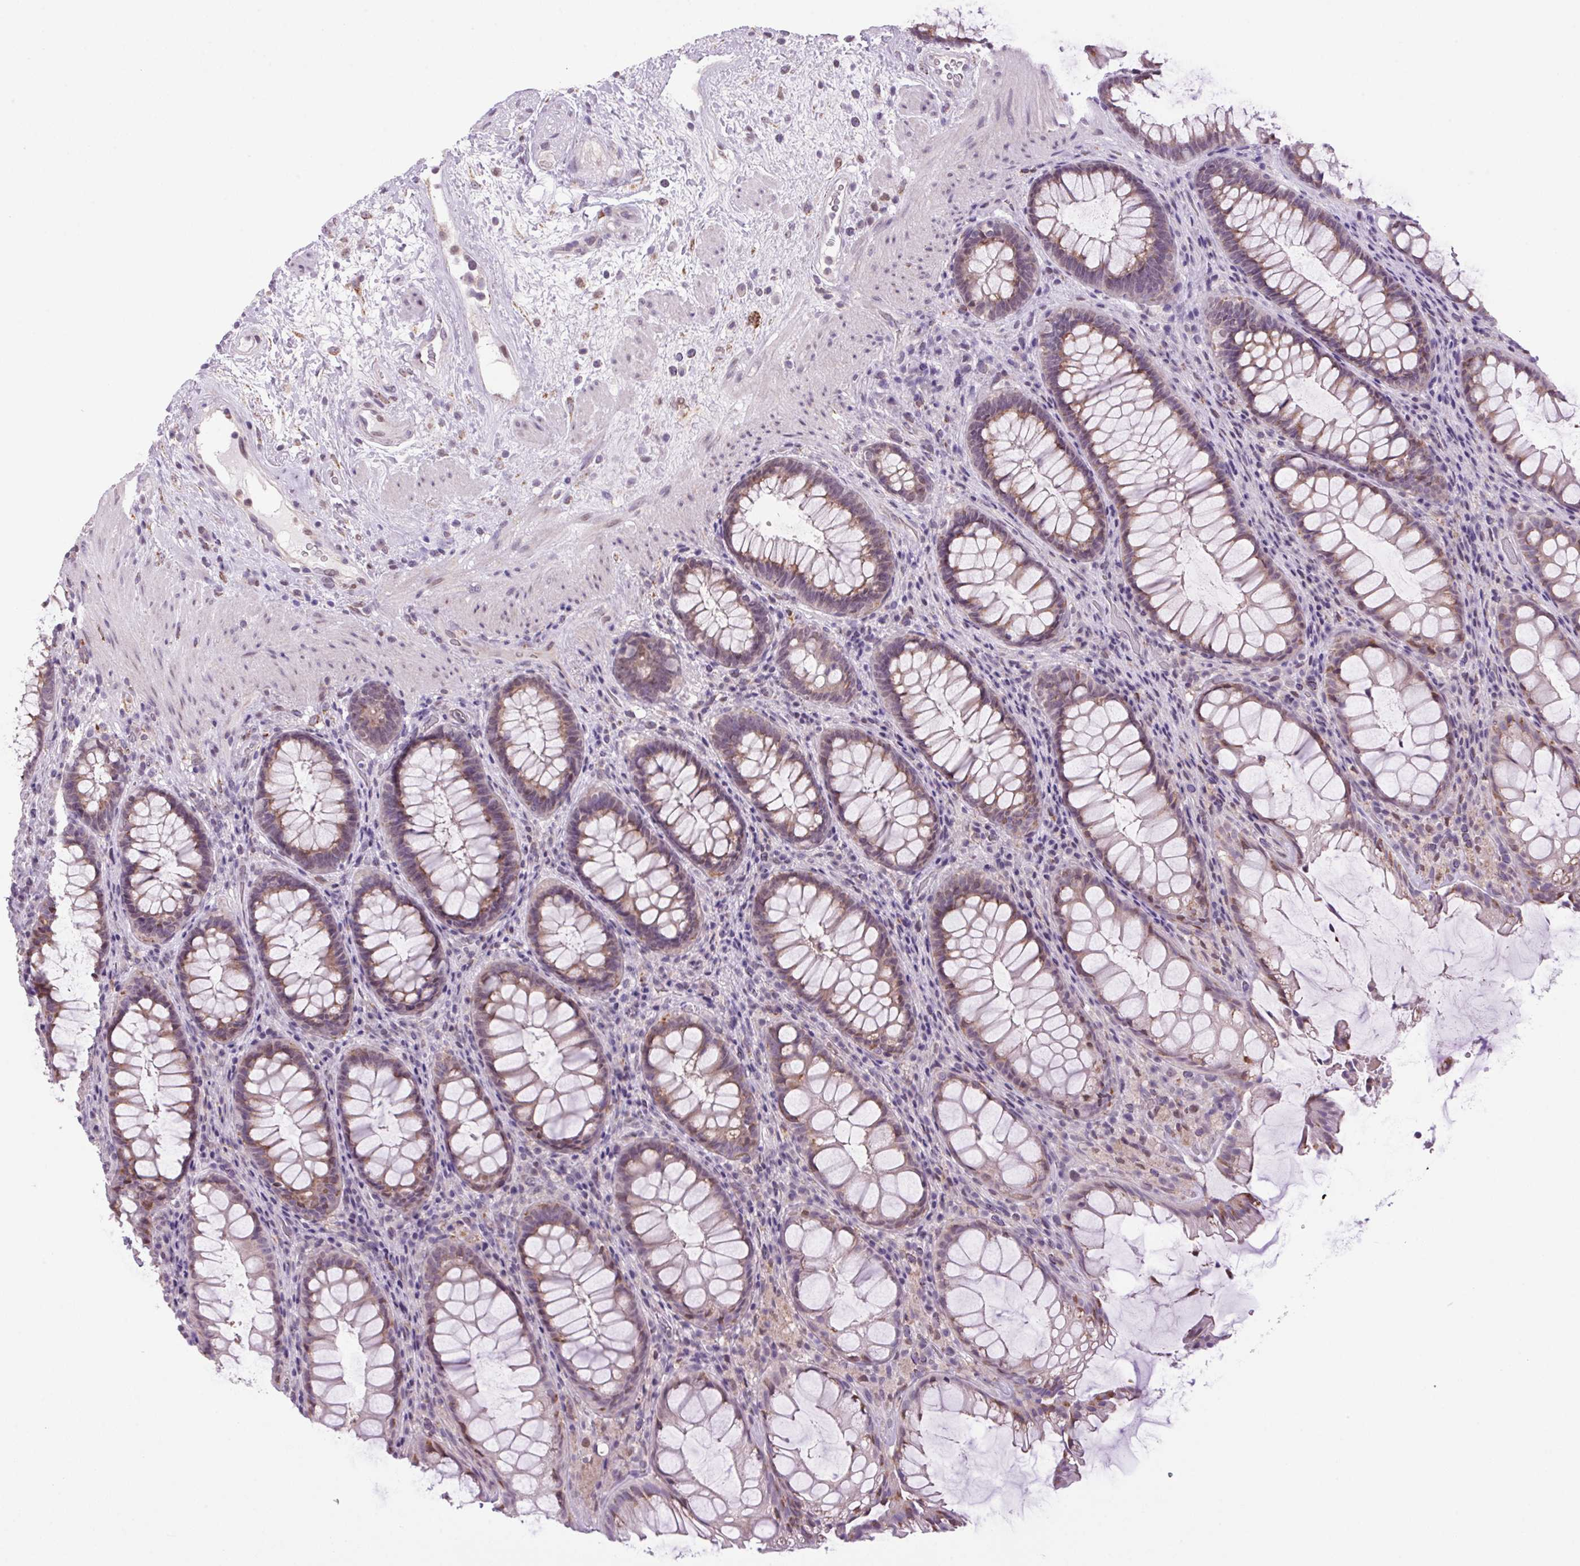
{"staining": {"intensity": "weak", "quantity": ">75%", "location": "cytoplasmic/membranous"}, "tissue": "rectum", "cell_type": "Glandular cells", "image_type": "normal", "snomed": [{"axis": "morphology", "description": "Normal tissue, NOS"}, {"axis": "topography", "description": "Rectum"}], "caption": "Immunohistochemical staining of normal rectum shows weak cytoplasmic/membranous protein staining in about >75% of glandular cells. The staining is performed using DAB brown chromogen to label protein expression. The nuclei are counter-stained blue using hematoxylin.", "gene": "AKR1E2", "patient": {"sex": "male", "age": 72}}